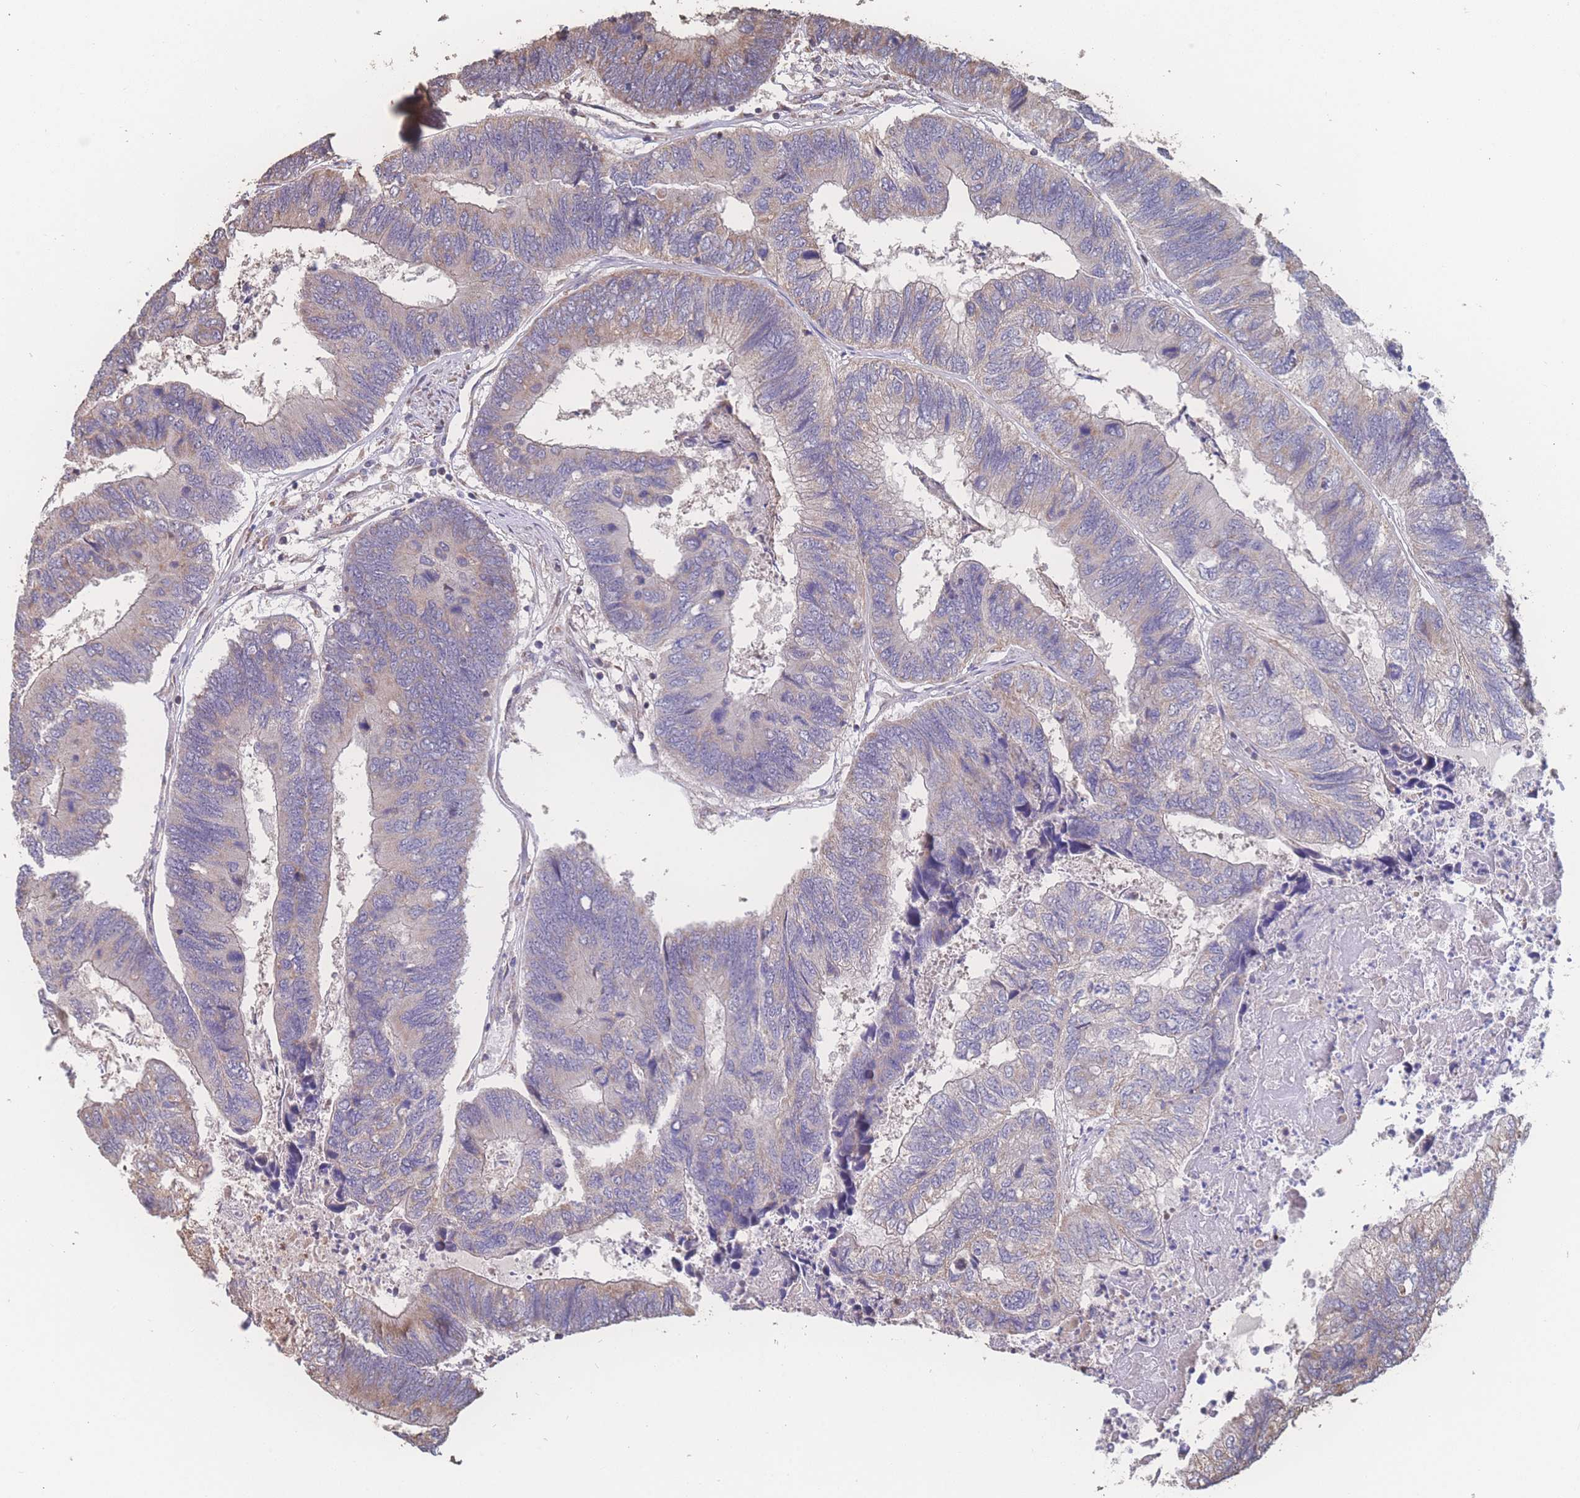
{"staining": {"intensity": "moderate", "quantity": "<25%", "location": "cytoplasmic/membranous"}, "tissue": "colorectal cancer", "cell_type": "Tumor cells", "image_type": "cancer", "snomed": [{"axis": "morphology", "description": "Adenocarcinoma, NOS"}, {"axis": "topography", "description": "Colon"}], "caption": "A high-resolution image shows immunohistochemistry staining of colorectal cancer, which reveals moderate cytoplasmic/membranous staining in approximately <25% of tumor cells. (DAB (3,3'-diaminobenzidine) IHC with brightfield microscopy, high magnification).", "gene": "SGSM3", "patient": {"sex": "female", "age": 67}}